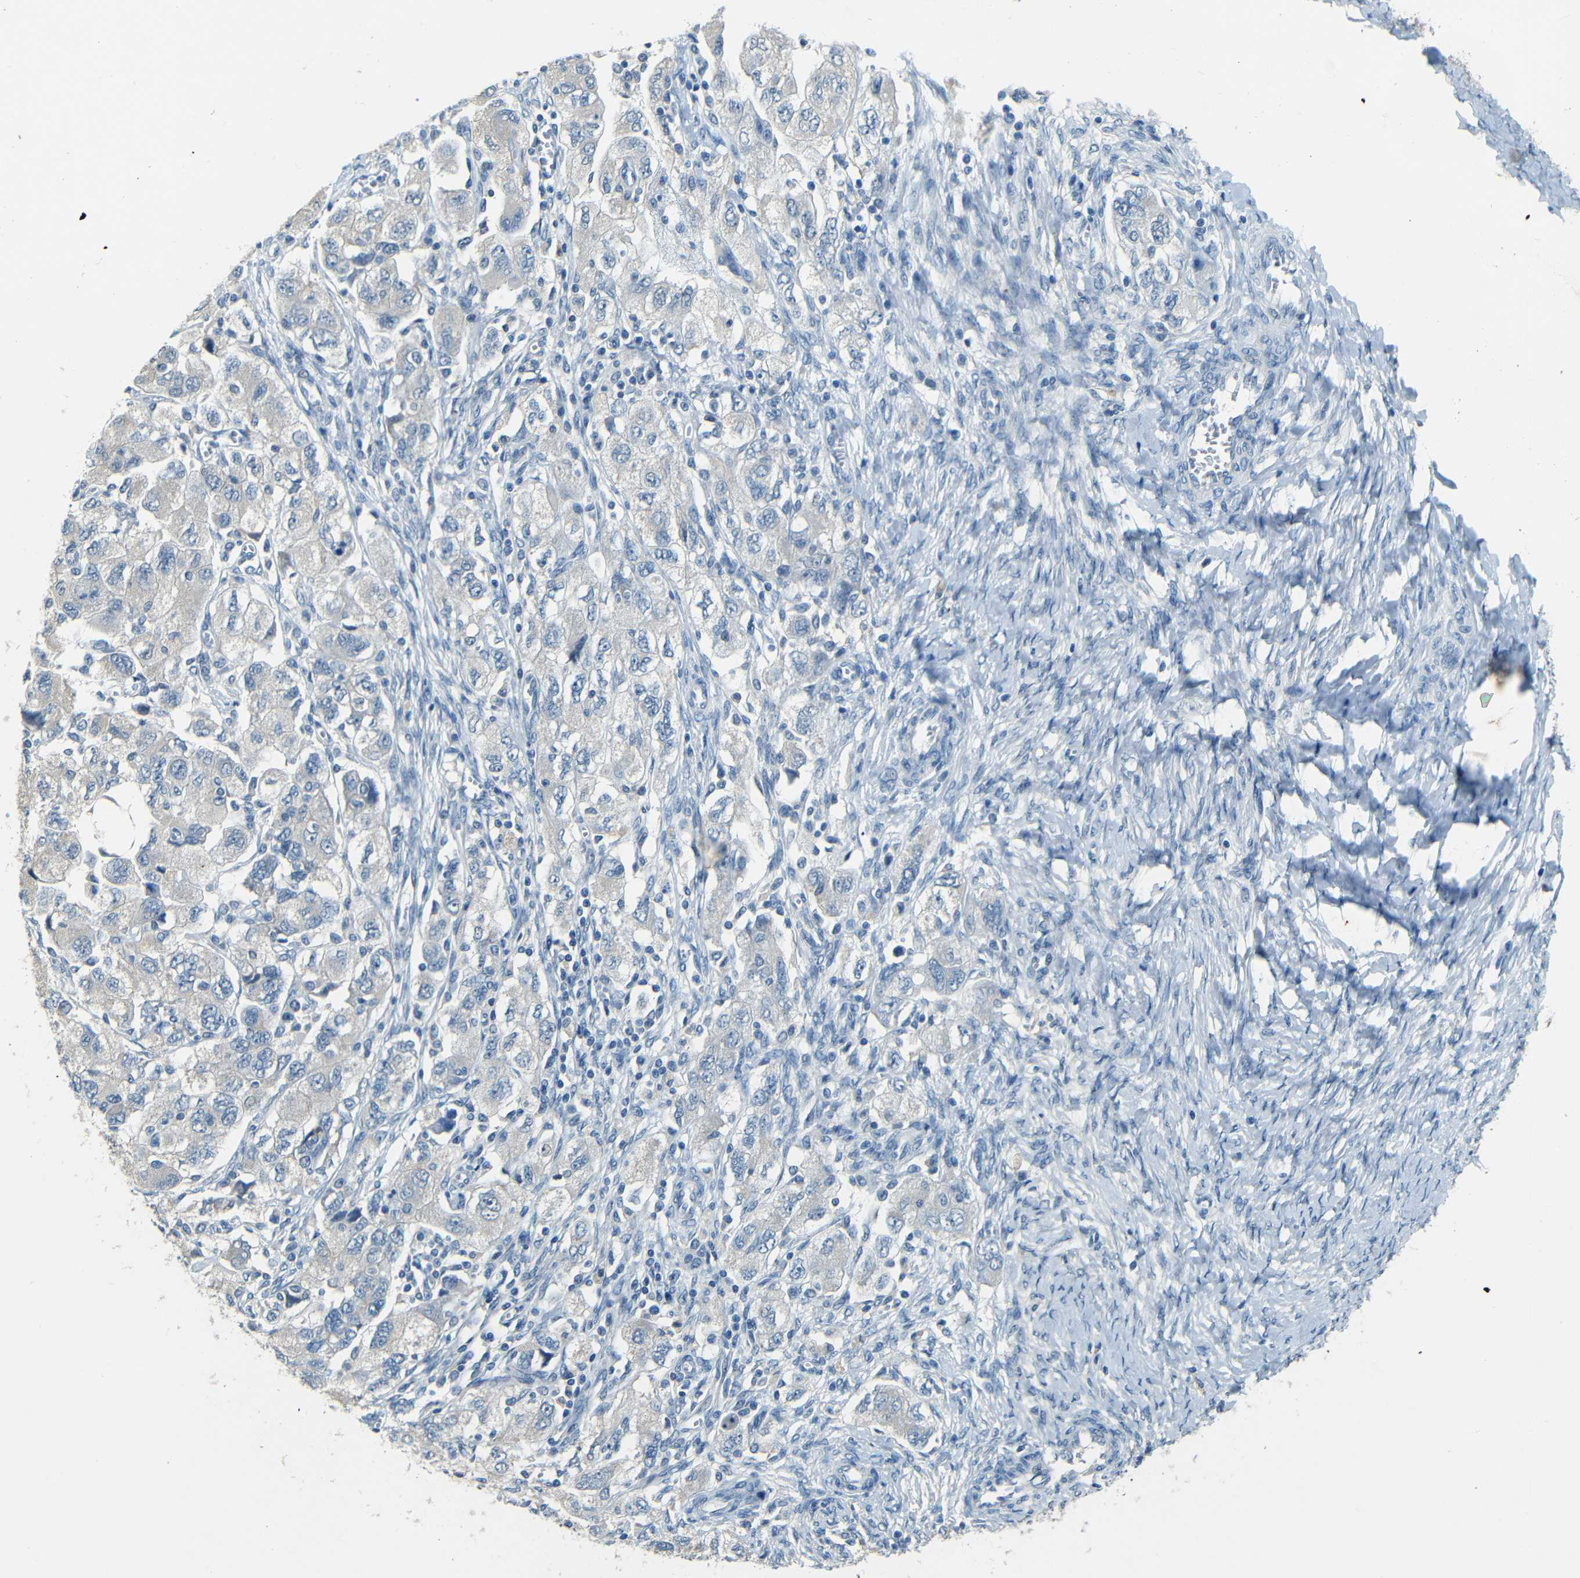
{"staining": {"intensity": "negative", "quantity": "none", "location": "none"}, "tissue": "ovarian cancer", "cell_type": "Tumor cells", "image_type": "cancer", "snomed": [{"axis": "morphology", "description": "Carcinoma, NOS"}, {"axis": "morphology", "description": "Cystadenocarcinoma, serous, NOS"}, {"axis": "topography", "description": "Ovary"}], "caption": "IHC micrograph of neoplastic tissue: human serous cystadenocarcinoma (ovarian) stained with DAB (3,3'-diaminobenzidine) exhibits no significant protein positivity in tumor cells.", "gene": "ZMAT1", "patient": {"sex": "female", "age": 69}}